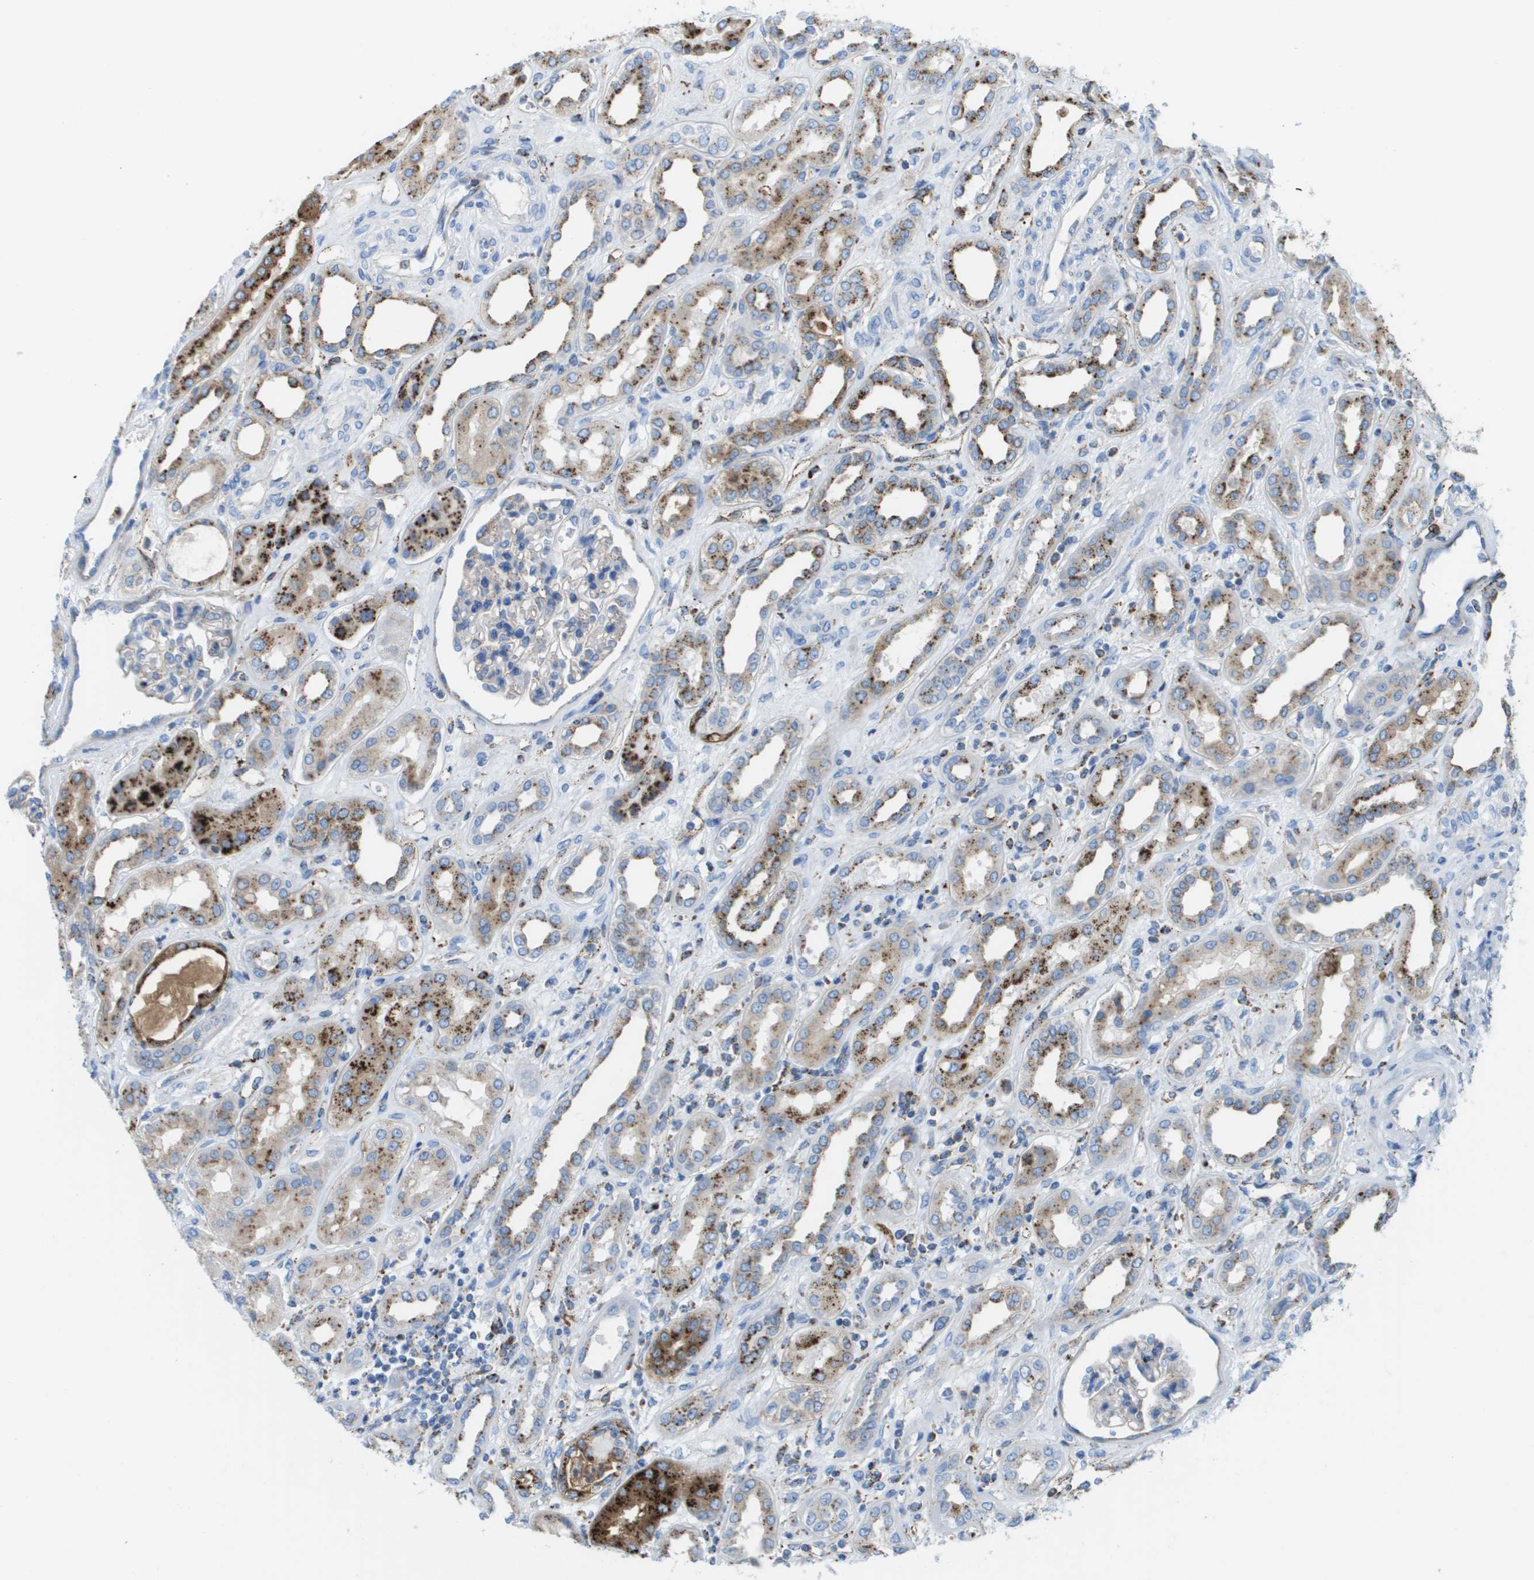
{"staining": {"intensity": "weak", "quantity": "<25%", "location": "cytoplasmic/membranous"}, "tissue": "kidney", "cell_type": "Cells in glomeruli", "image_type": "normal", "snomed": [{"axis": "morphology", "description": "Normal tissue, NOS"}, {"axis": "topography", "description": "Kidney"}], "caption": "This is an IHC micrograph of unremarkable human kidney. There is no expression in cells in glomeruli.", "gene": "PRCP", "patient": {"sex": "male", "age": 59}}